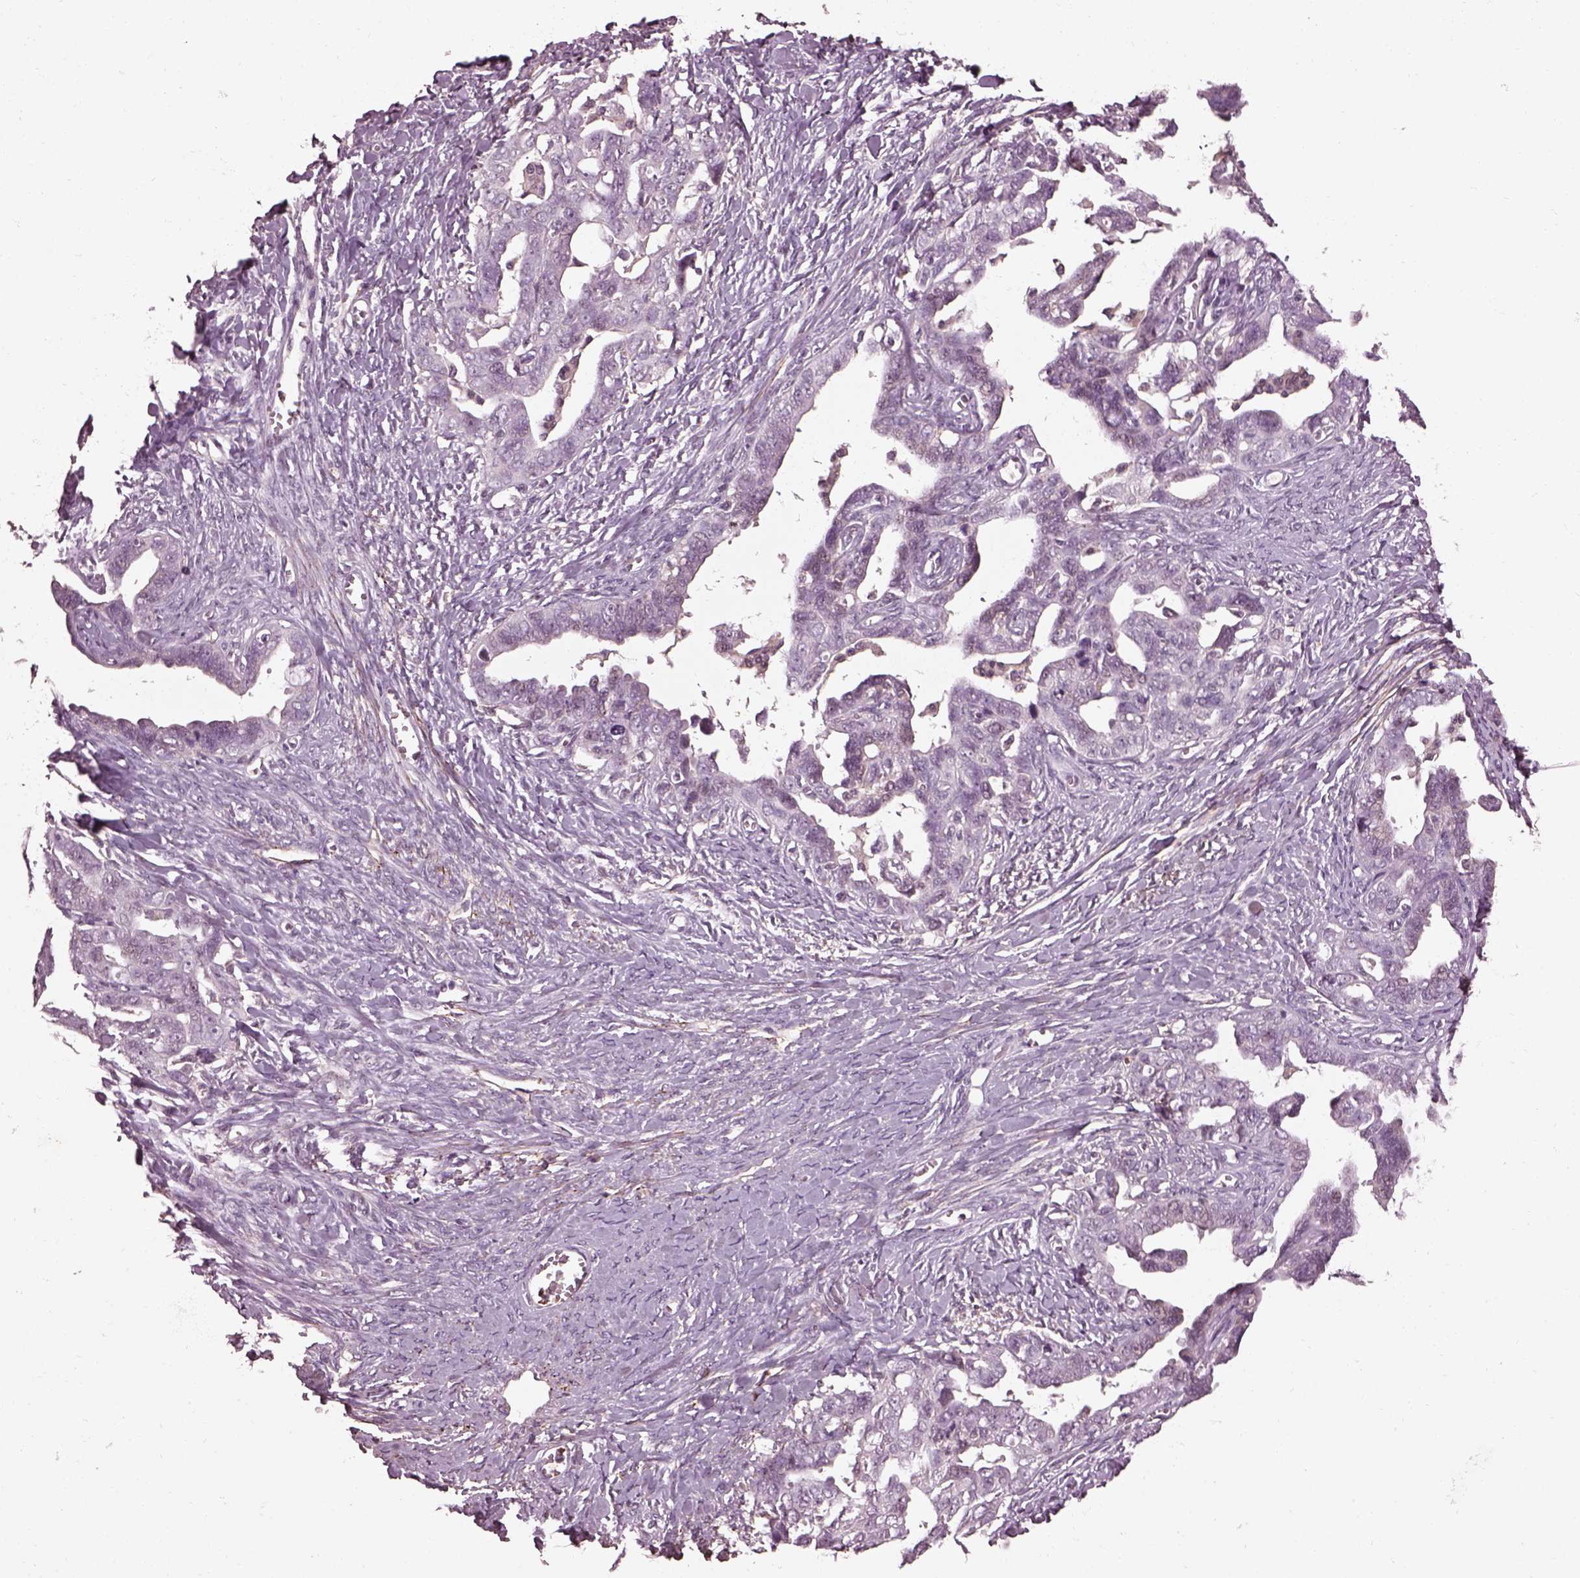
{"staining": {"intensity": "negative", "quantity": "none", "location": "none"}, "tissue": "ovarian cancer", "cell_type": "Tumor cells", "image_type": "cancer", "snomed": [{"axis": "morphology", "description": "Cystadenocarcinoma, serous, NOS"}, {"axis": "topography", "description": "Ovary"}], "caption": "This is an IHC image of human serous cystadenocarcinoma (ovarian). There is no staining in tumor cells.", "gene": "EFEMP1", "patient": {"sex": "female", "age": 69}}